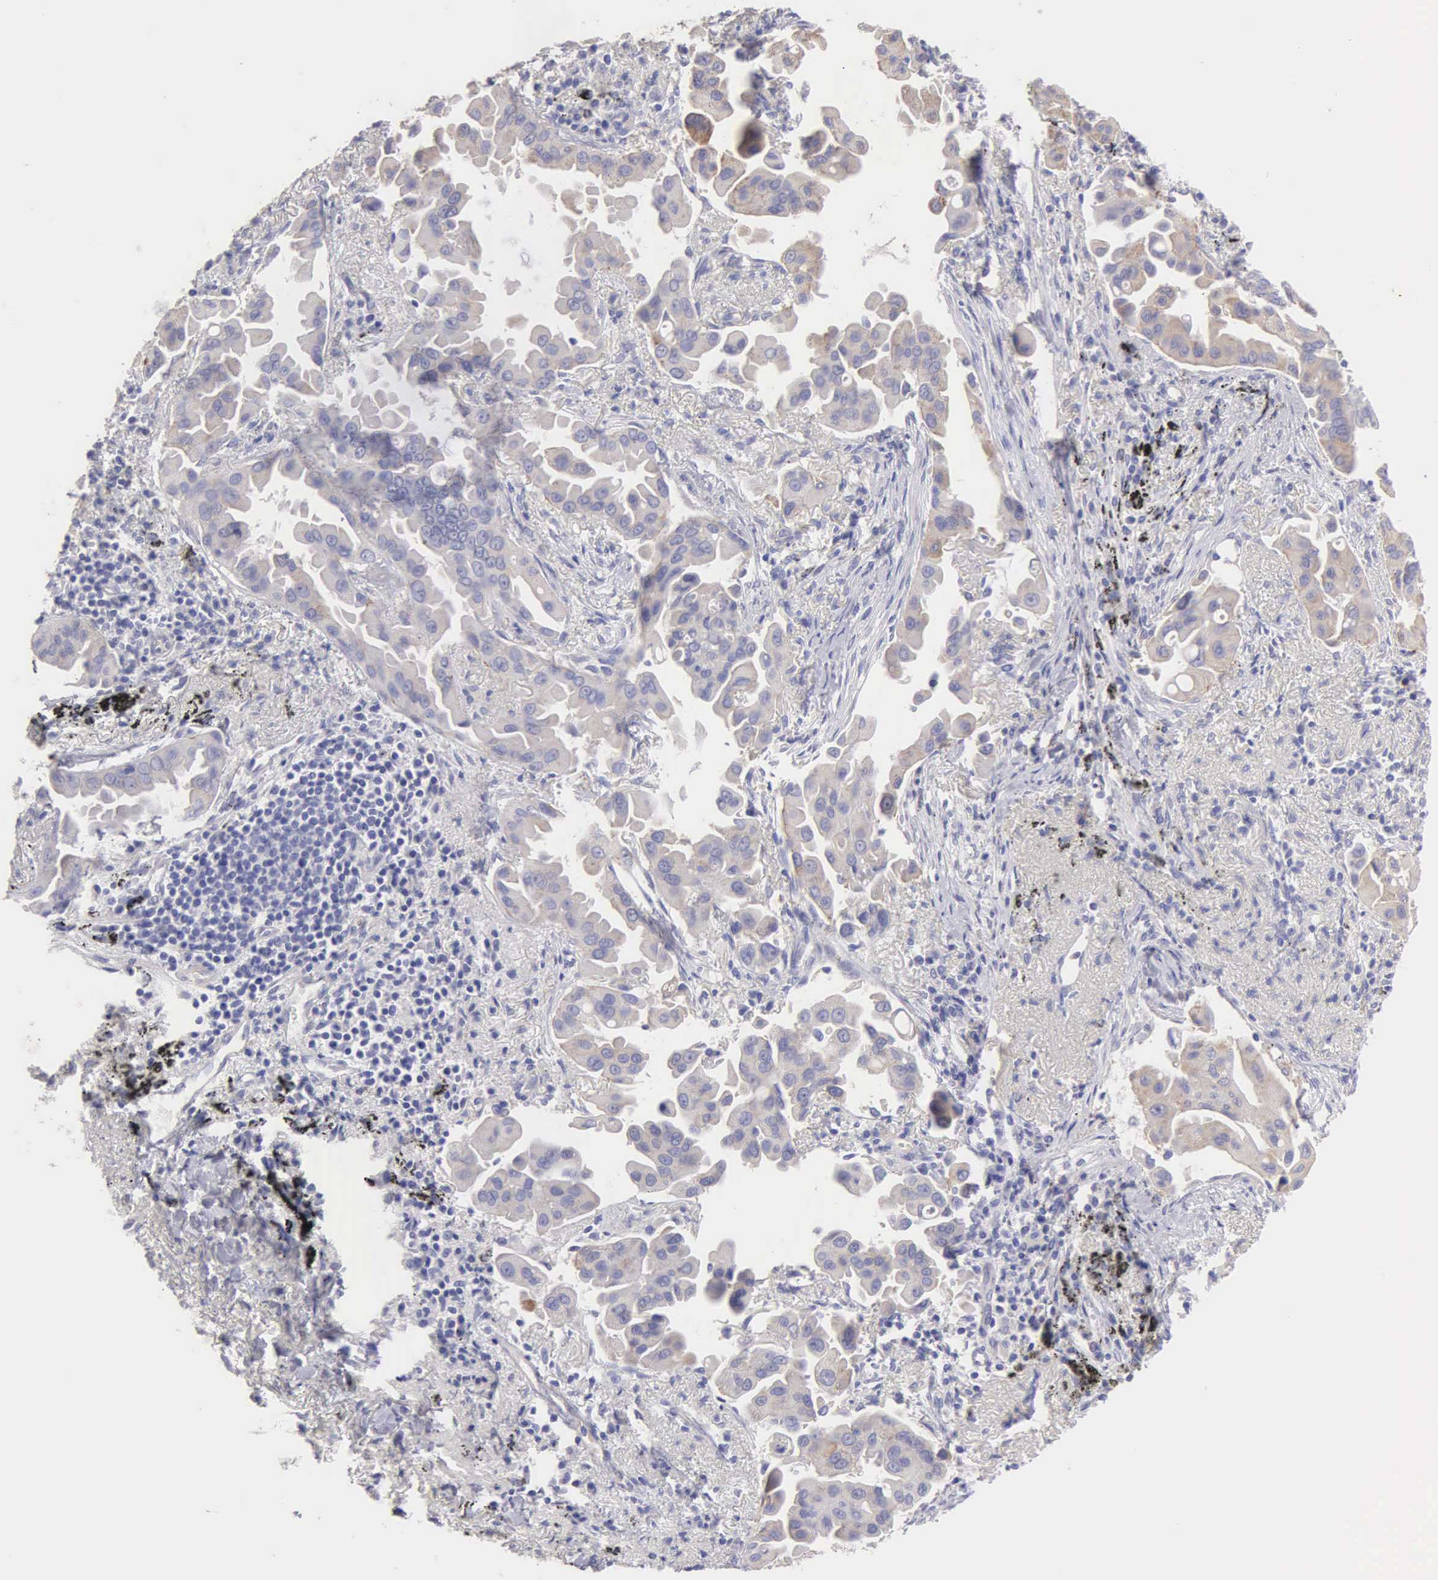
{"staining": {"intensity": "weak", "quantity": "25%-75%", "location": "cytoplasmic/membranous"}, "tissue": "lung cancer", "cell_type": "Tumor cells", "image_type": "cancer", "snomed": [{"axis": "morphology", "description": "Adenocarcinoma, NOS"}, {"axis": "topography", "description": "Lung"}], "caption": "Immunohistochemical staining of human lung cancer demonstrates low levels of weak cytoplasmic/membranous expression in approximately 25%-75% of tumor cells.", "gene": "APP", "patient": {"sex": "male", "age": 68}}